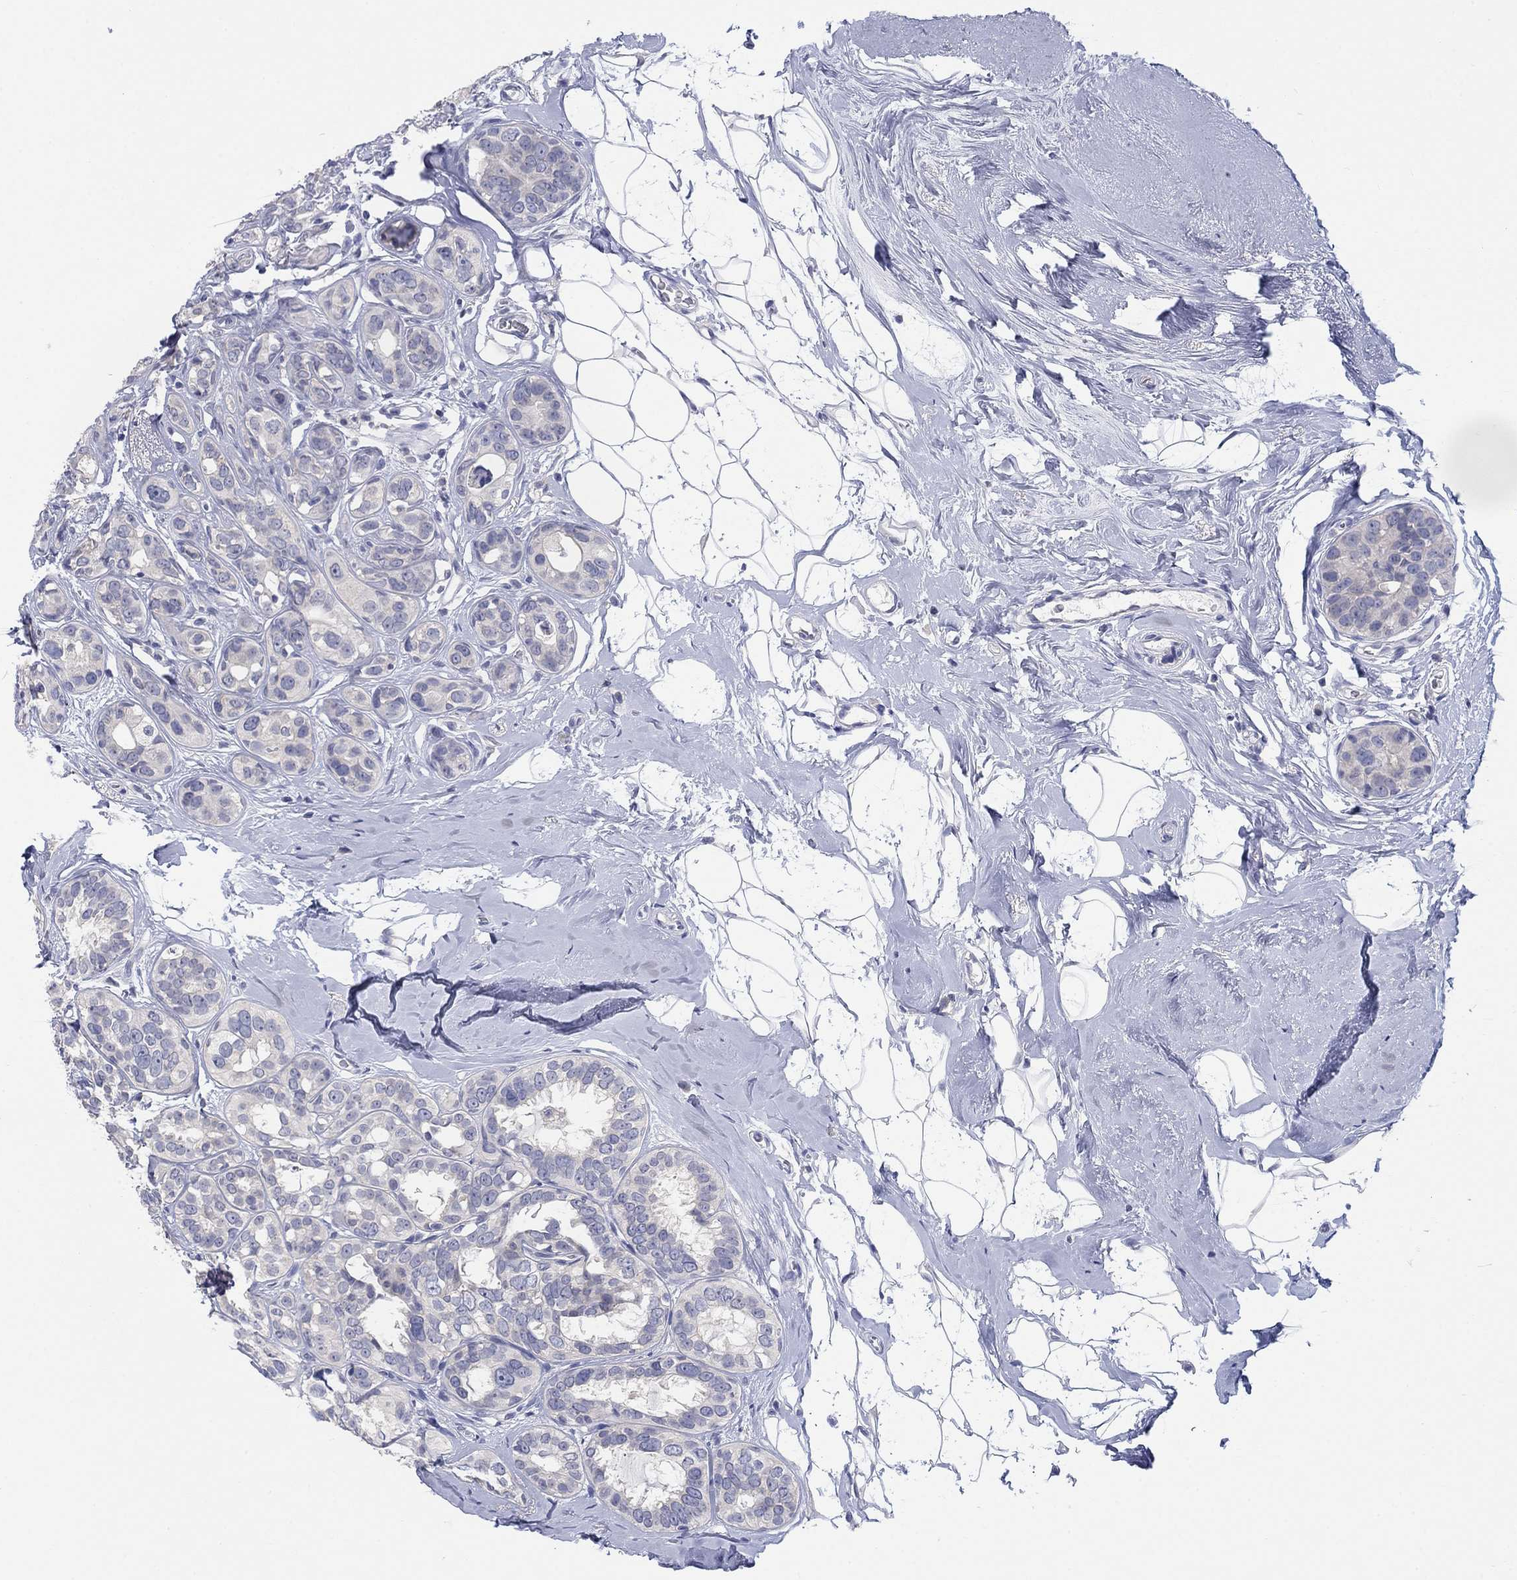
{"staining": {"intensity": "negative", "quantity": "none", "location": "none"}, "tissue": "breast cancer", "cell_type": "Tumor cells", "image_type": "cancer", "snomed": [{"axis": "morphology", "description": "Duct carcinoma"}, {"axis": "topography", "description": "Breast"}], "caption": "IHC micrograph of neoplastic tissue: human invasive ductal carcinoma (breast) stained with DAB displays no significant protein expression in tumor cells.", "gene": "FER1L6", "patient": {"sex": "female", "age": 55}}